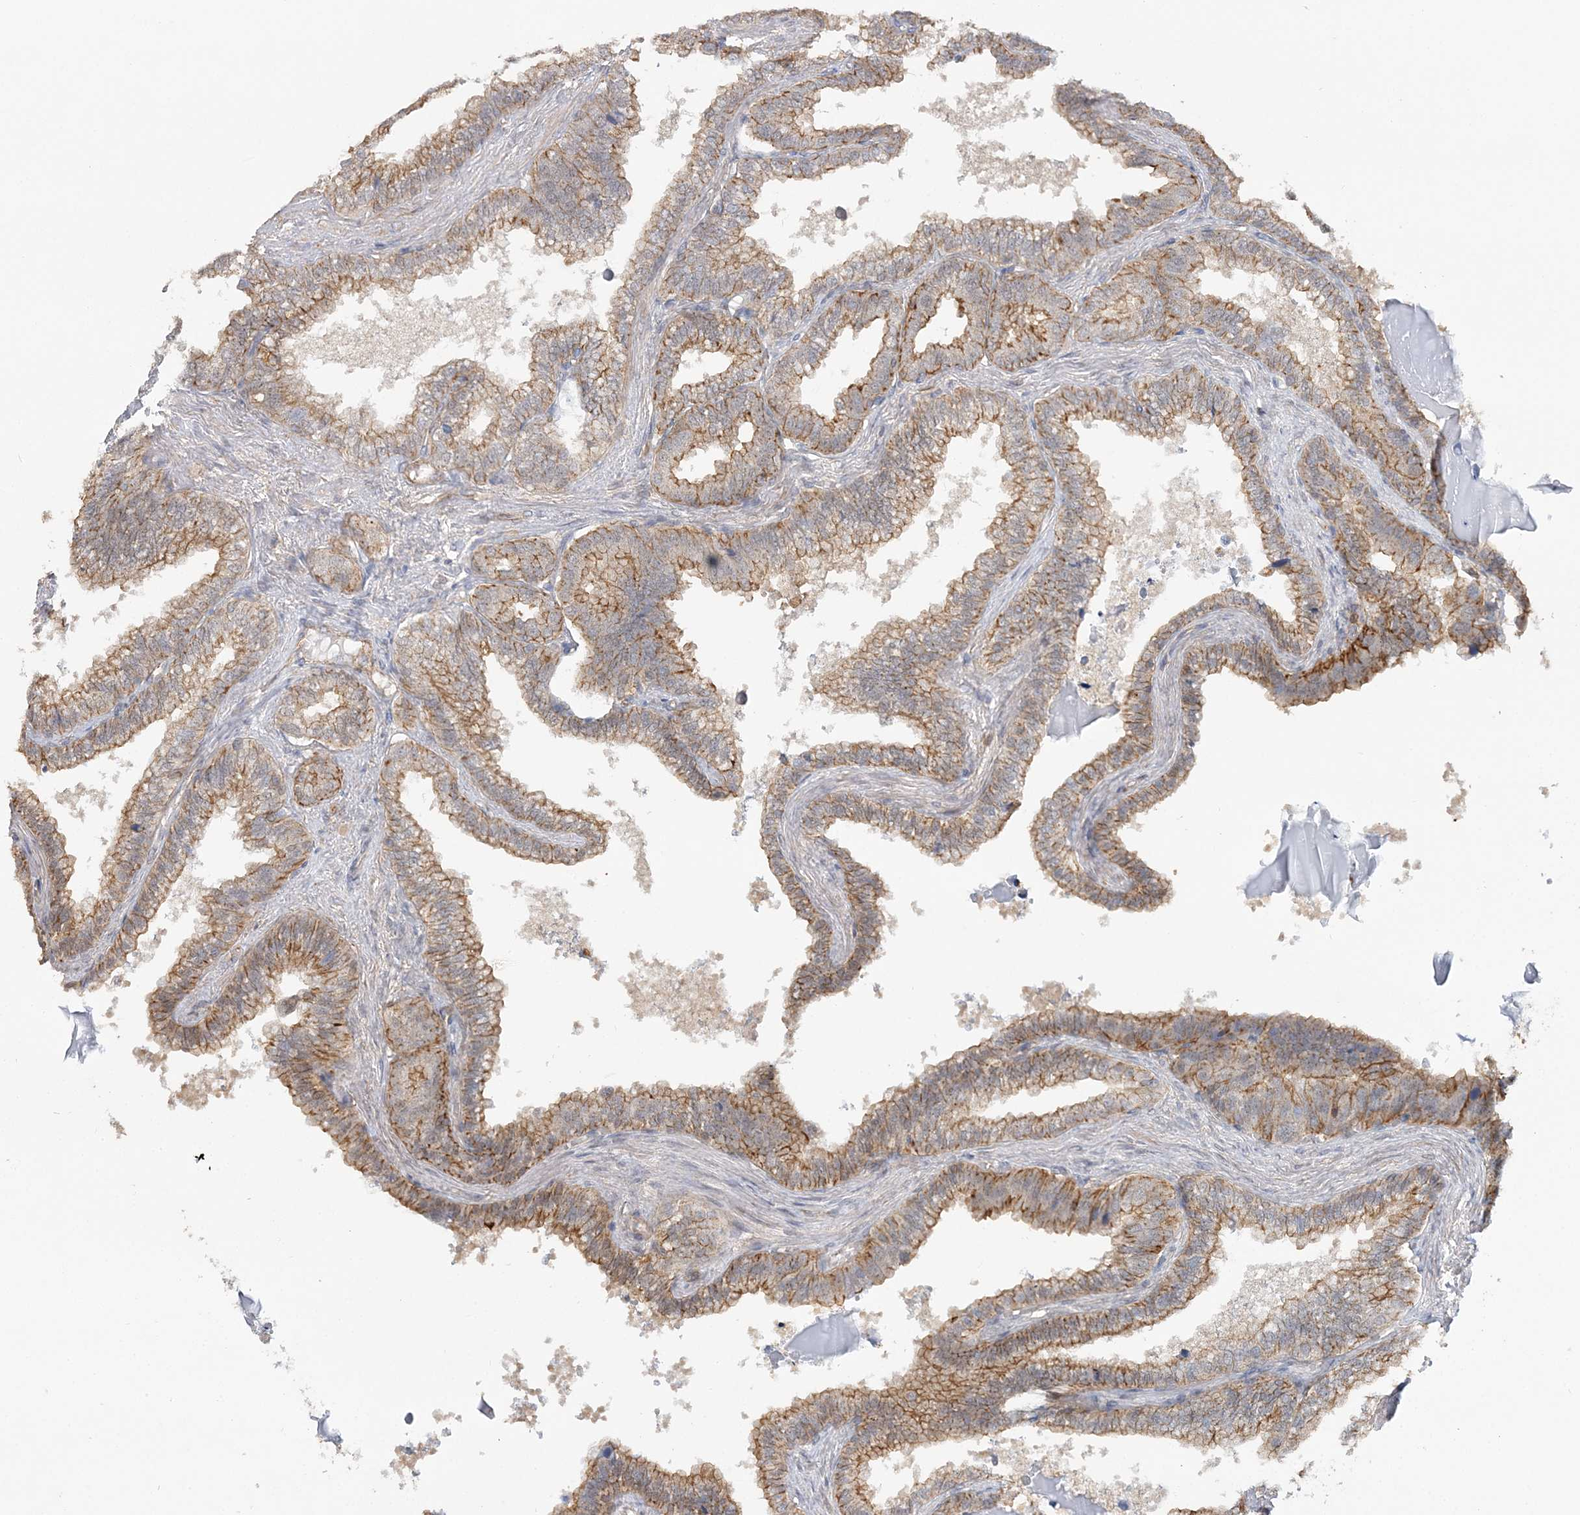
{"staining": {"intensity": "moderate", "quantity": "25%-75%", "location": "cytoplasmic/membranous"}, "tissue": "seminal vesicle", "cell_type": "Glandular cells", "image_type": "normal", "snomed": [{"axis": "morphology", "description": "Normal tissue, NOS"}, {"axis": "topography", "description": "Seminal veicle"}], "caption": "Brown immunohistochemical staining in normal human seminal vesicle shows moderate cytoplasmic/membranous positivity in about 25%-75% of glandular cells.", "gene": "MAT2B", "patient": {"sex": "male", "age": 46}}